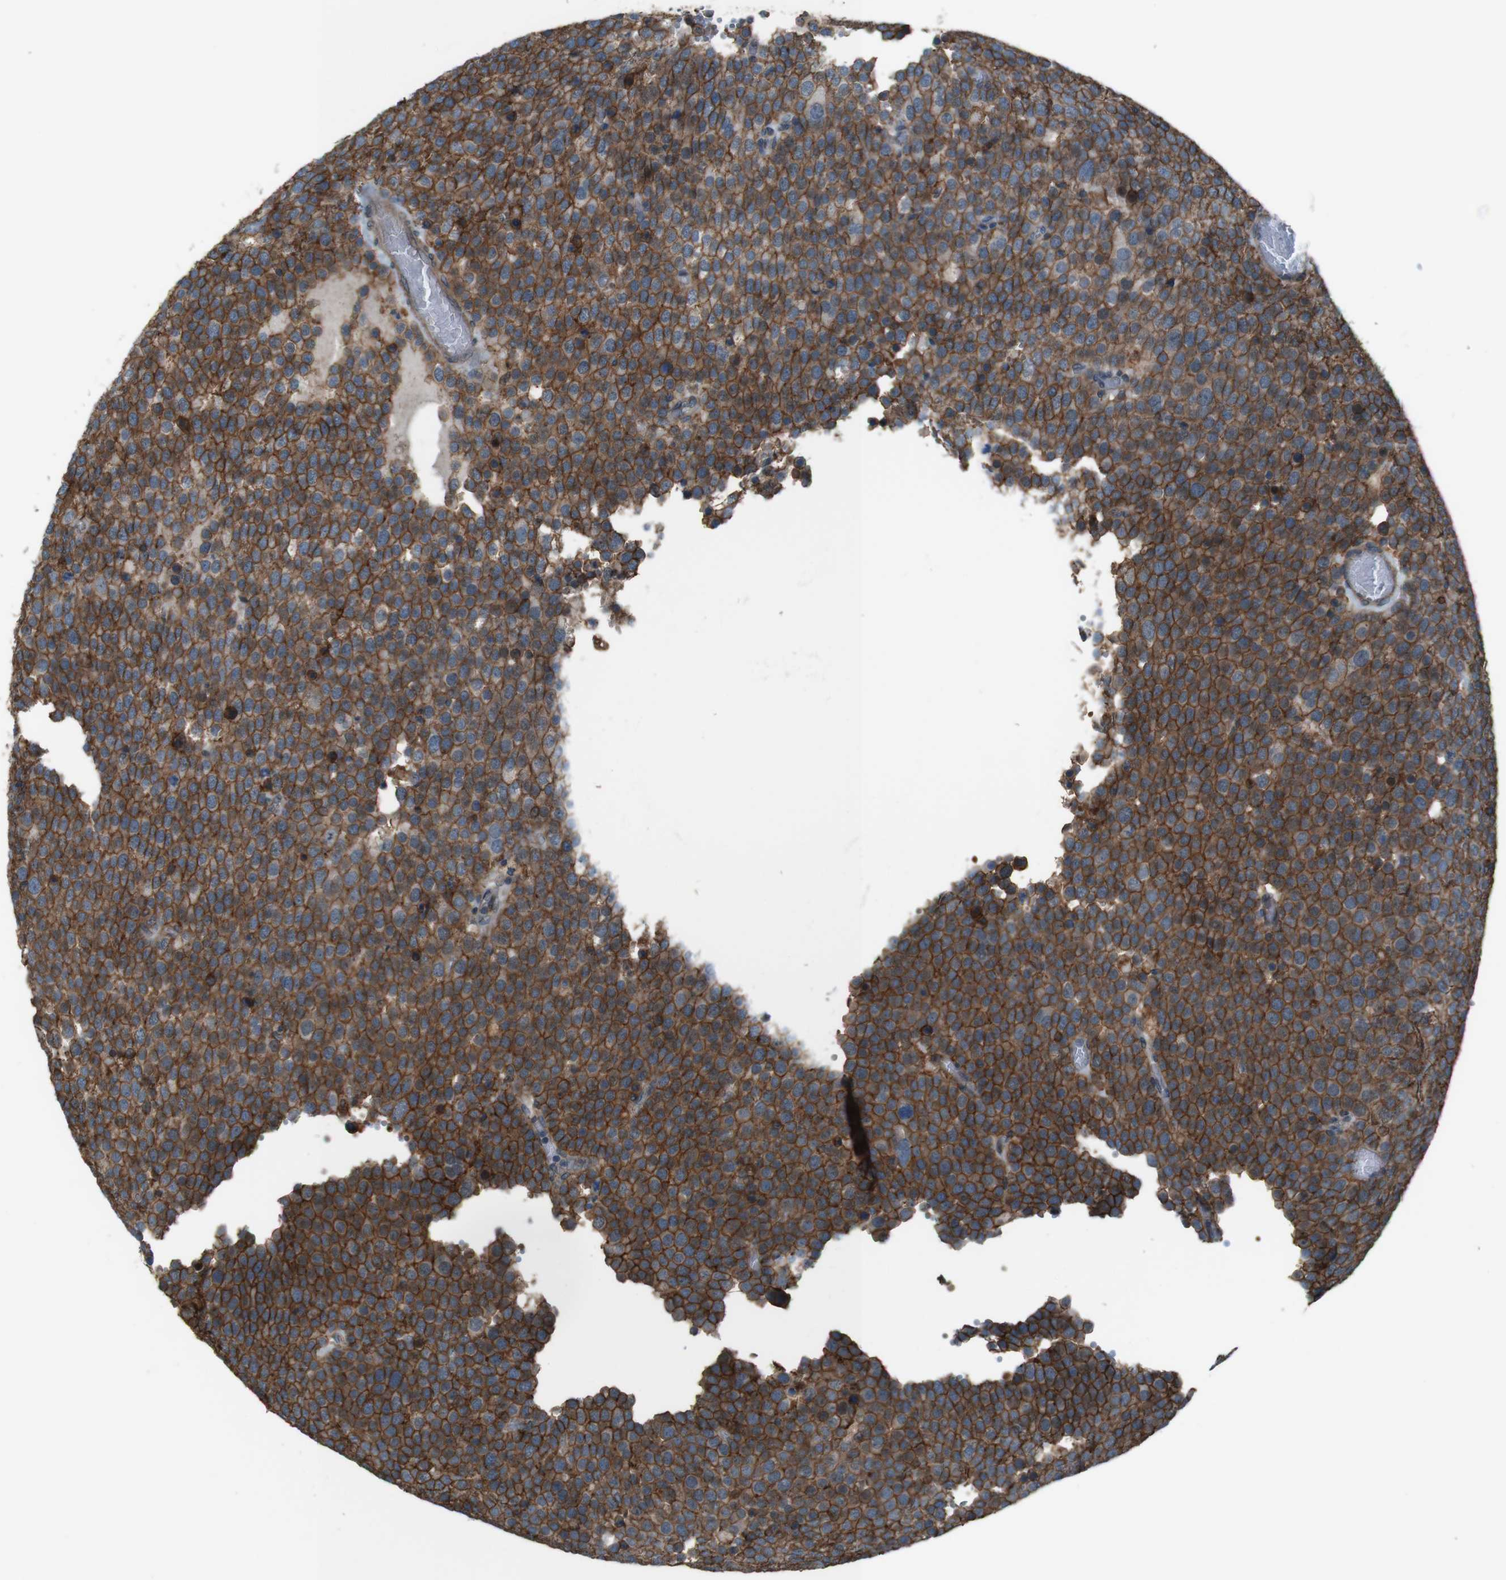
{"staining": {"intensity": "moderate", "quantity": ">75%", "location": "cytoplasmic/membranous"}, "tissue": "testis cancer", "cell_type": "Tumor cells", "image_type": "cancer", "snomed": [{"axis": "morphology", "description": "Normal tissue, NOS"}, {"axis": "morphology", "description": "Seminoma, NOS"}, {"axis": "topography", "description": "Testis"}], "caption": "Protein staining reveals moderate cytoplasmic/membranous staining in about >75% of tumor cells in testis seminoma.", "gene": "ATP2B1", "patient": {"sex": "male", "age": 71}}